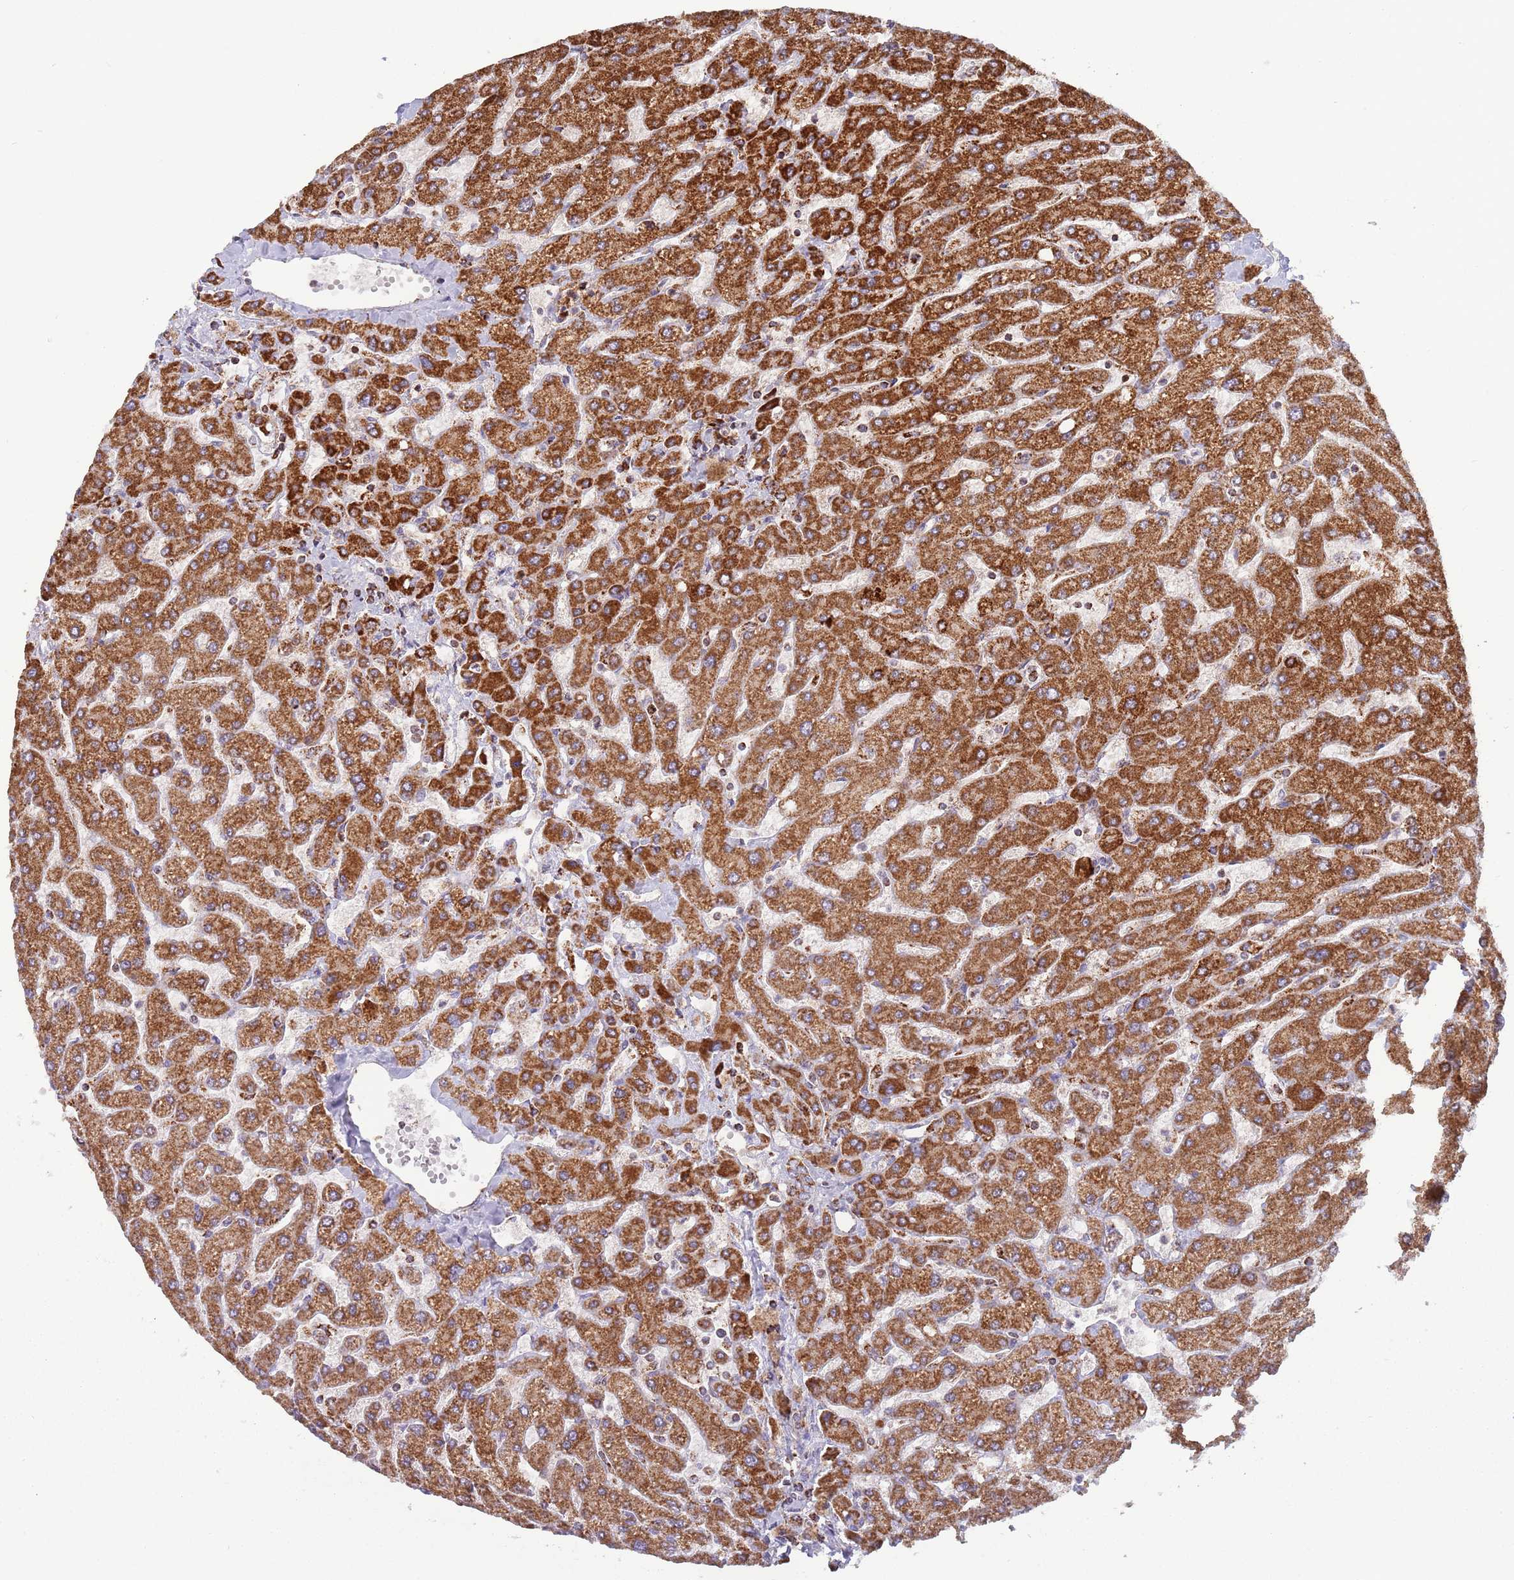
{"staining": {"intensity": "moderate", "quantity": ">75%", "location": "cytoplasmic/membranous"}, "tissue": "liver", "cell_type": "Cholangiocytes", "image_type": "normal", "snomed": [{"axis": "morphology", "description": "Normal tissue, NOS"}, {"axis": "topography", "description": "Liver"}], "caption": "Immunohistochemistry (IHC) staining of unremarkable liver, which reveals medium levels of moderate cytoplasmic/membranous staining in approximately >75% of cholangiocytes indicating moderate cytoplasmic/membranous protein expression. The staining was performed using DAB (brown) for protein detection and nuclei were counterstained in hematoxylin (blue).", "gene": "ATP5PD", "patient": {"sex": "male", "age": 55}}